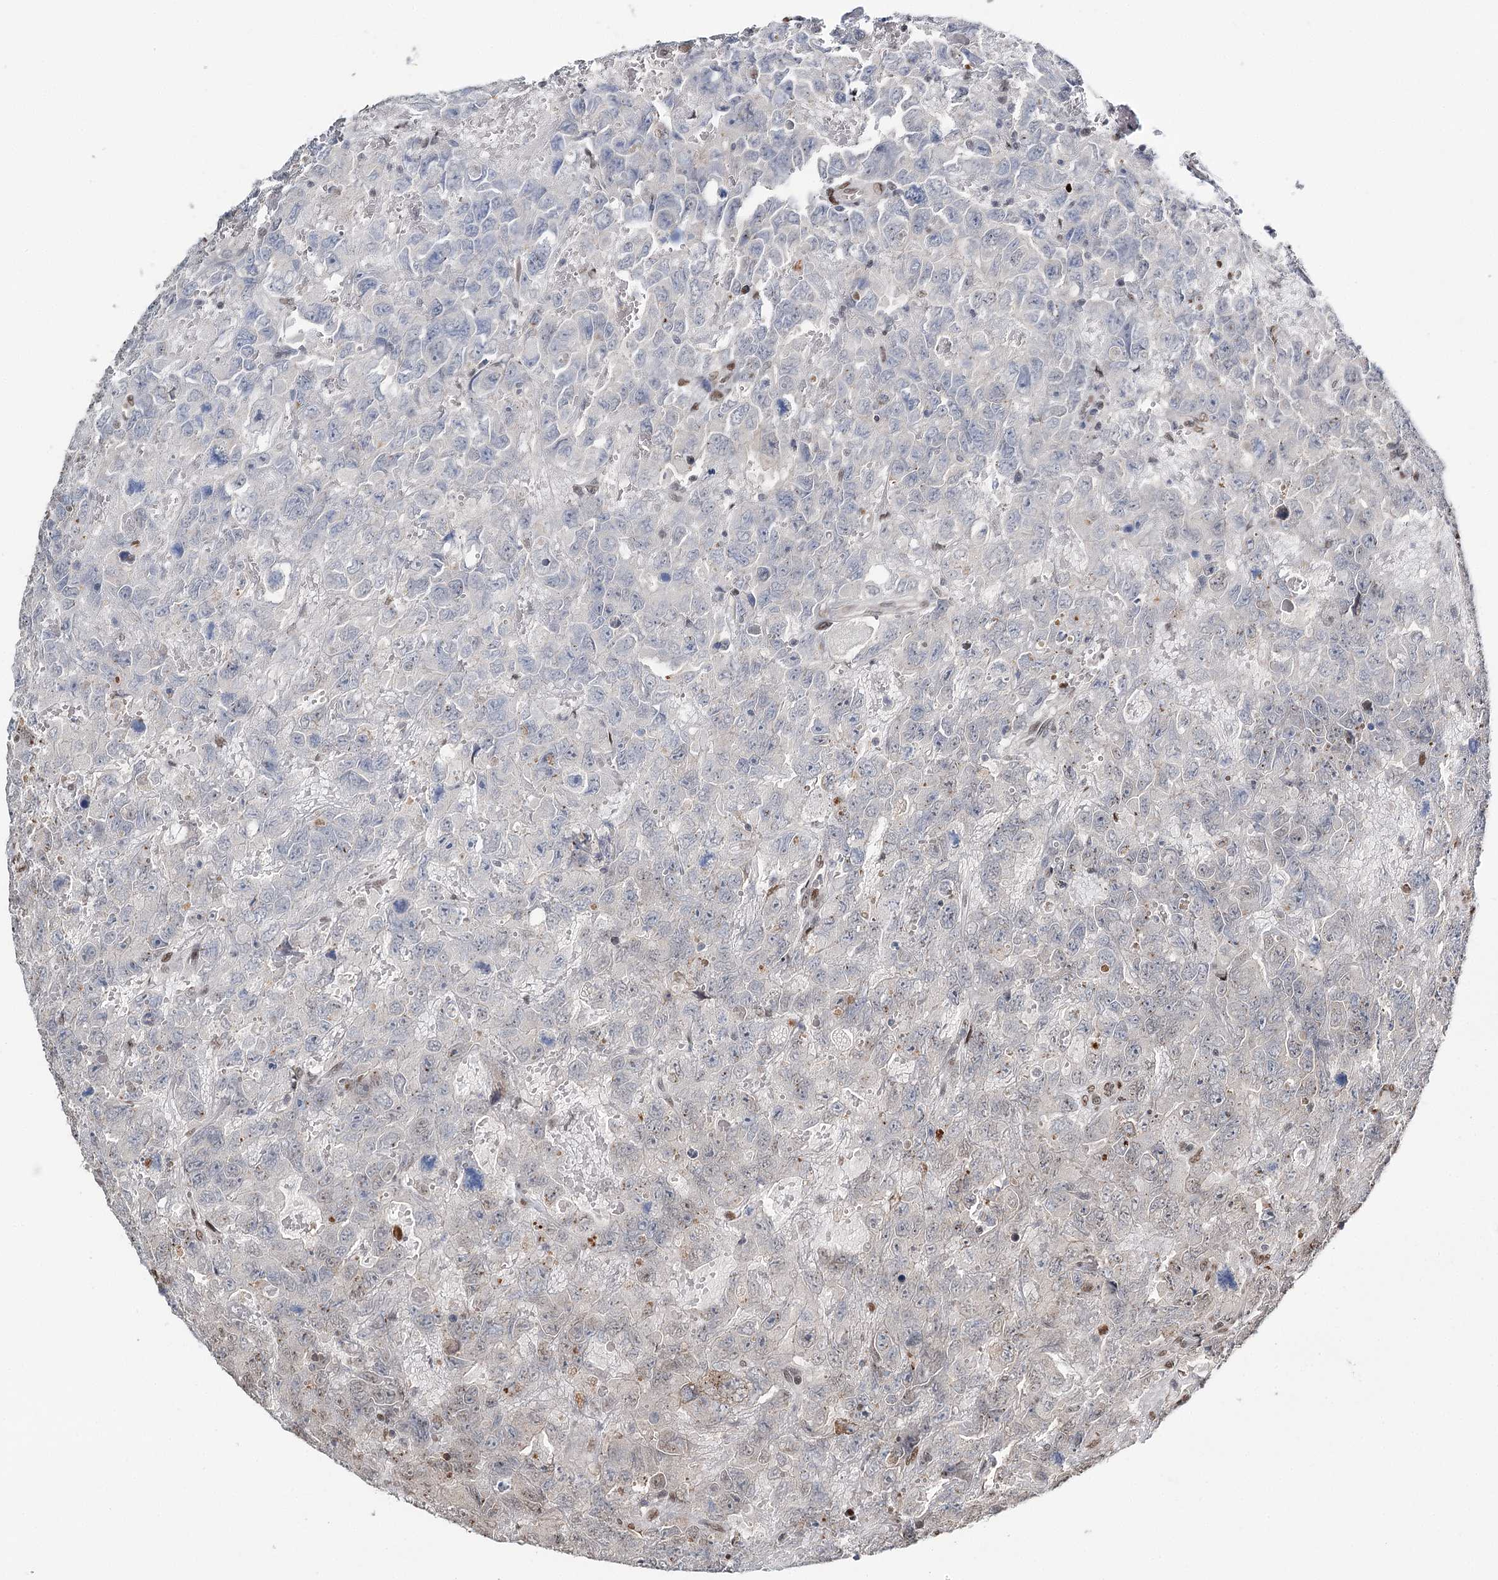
{"staining": {"intensity": "negative", "quantity": "none", "location": "none"}, "tissue": "testis cancer", "cell_type": "Tumor cells", "image_type": "cancer", "snomed": [{"axis": "morphology", "description": "Carcinoma, Embryonal, NOS"}, {"axis": "topography", "description": "Testis"}], "caption": "An immunohistochemistry image of testis cancer (embryonal carcinoma) is shown. There is no staining in tumor cells of testis cancer (embryonal carcinoma).", "gene": "RPS27A", "patient": {"sex": "male", "age": 45}}